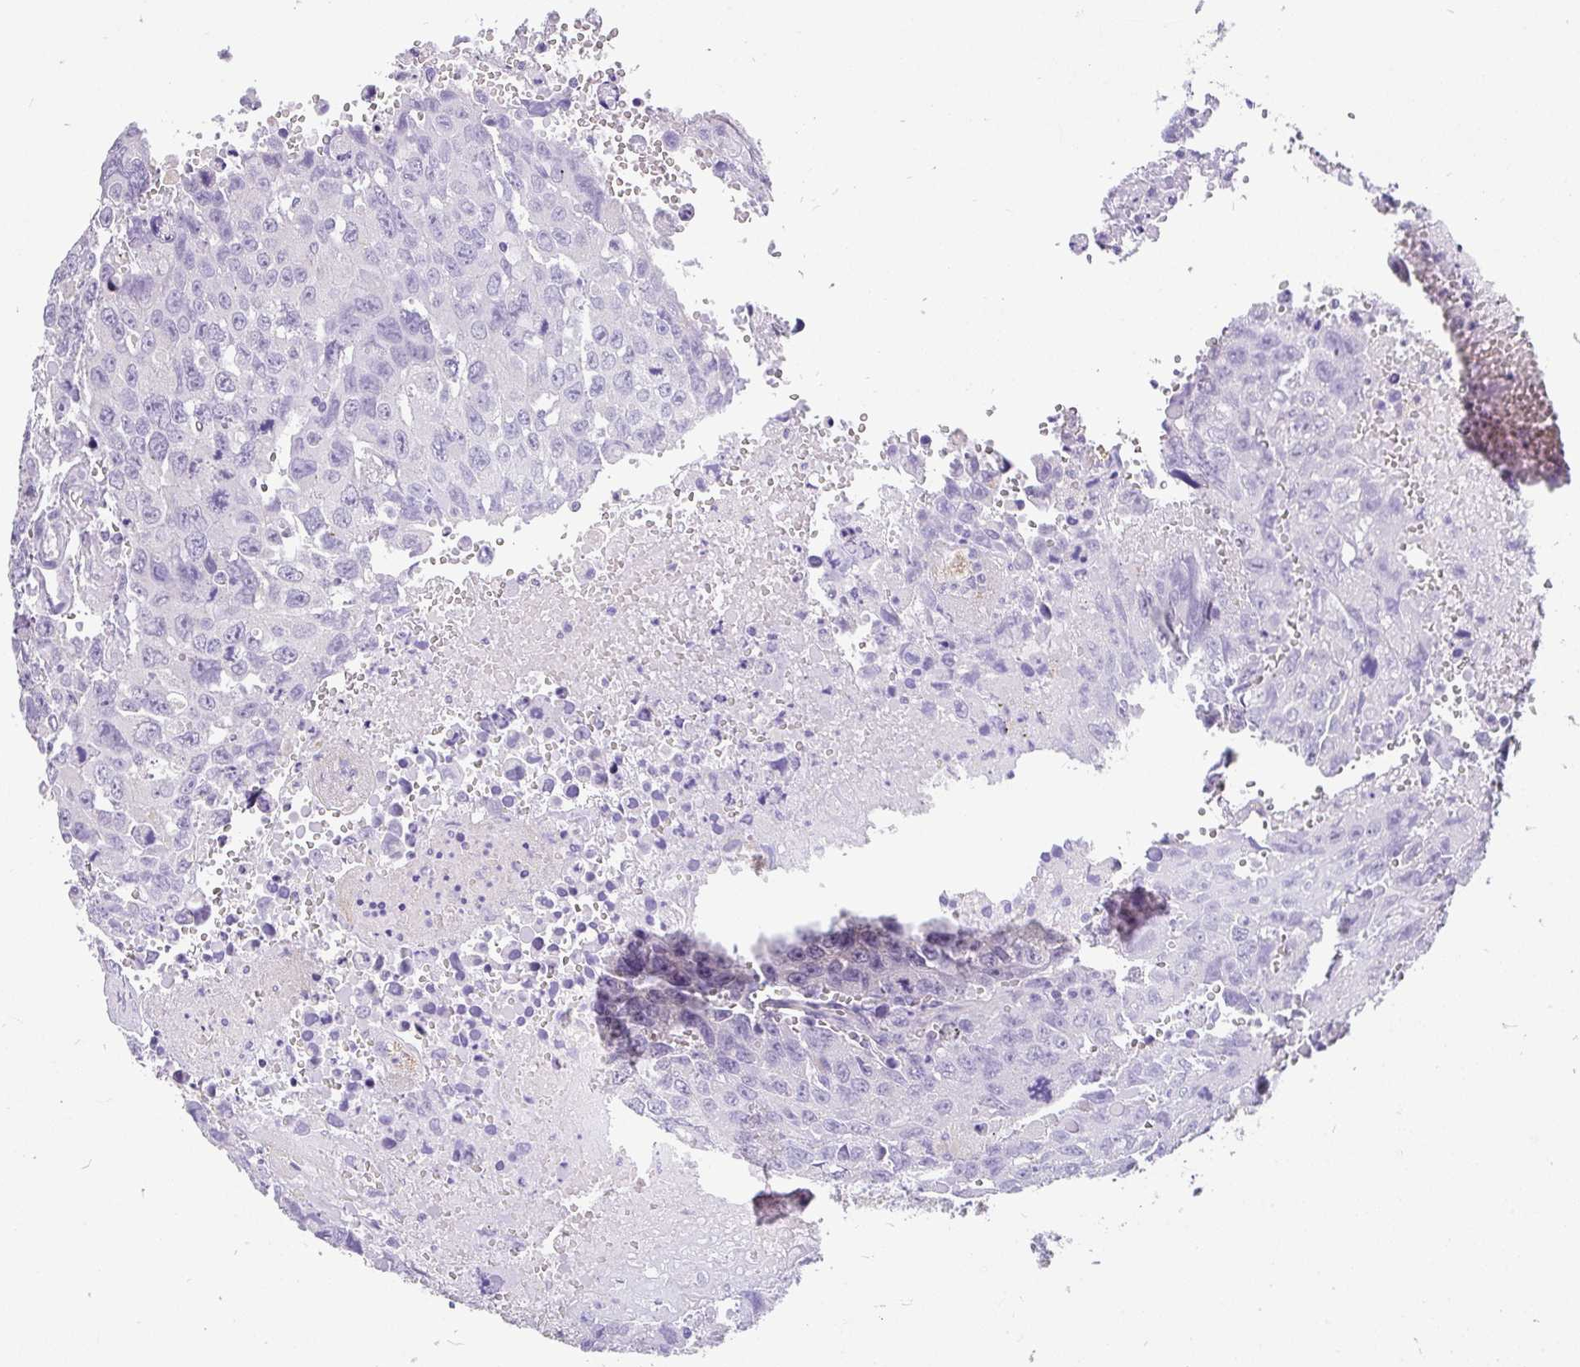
{"staining": {"intensity": "negative", "quantity": "none", "location": "none"}, "tissue": "testis cancer", "cell_type": "Tumor cells", "image_type": "cancer", "snomed": [{"axis": "morphology", "description": "Seminoma, NOS"}, {"axis": "topography", "description": "Testis"}], "caption": "The image reveals no staining of tumor cells in testis cancer (seminoma).", "gene": "INTS5", "patient": {"sex": "male", "age": 26}}